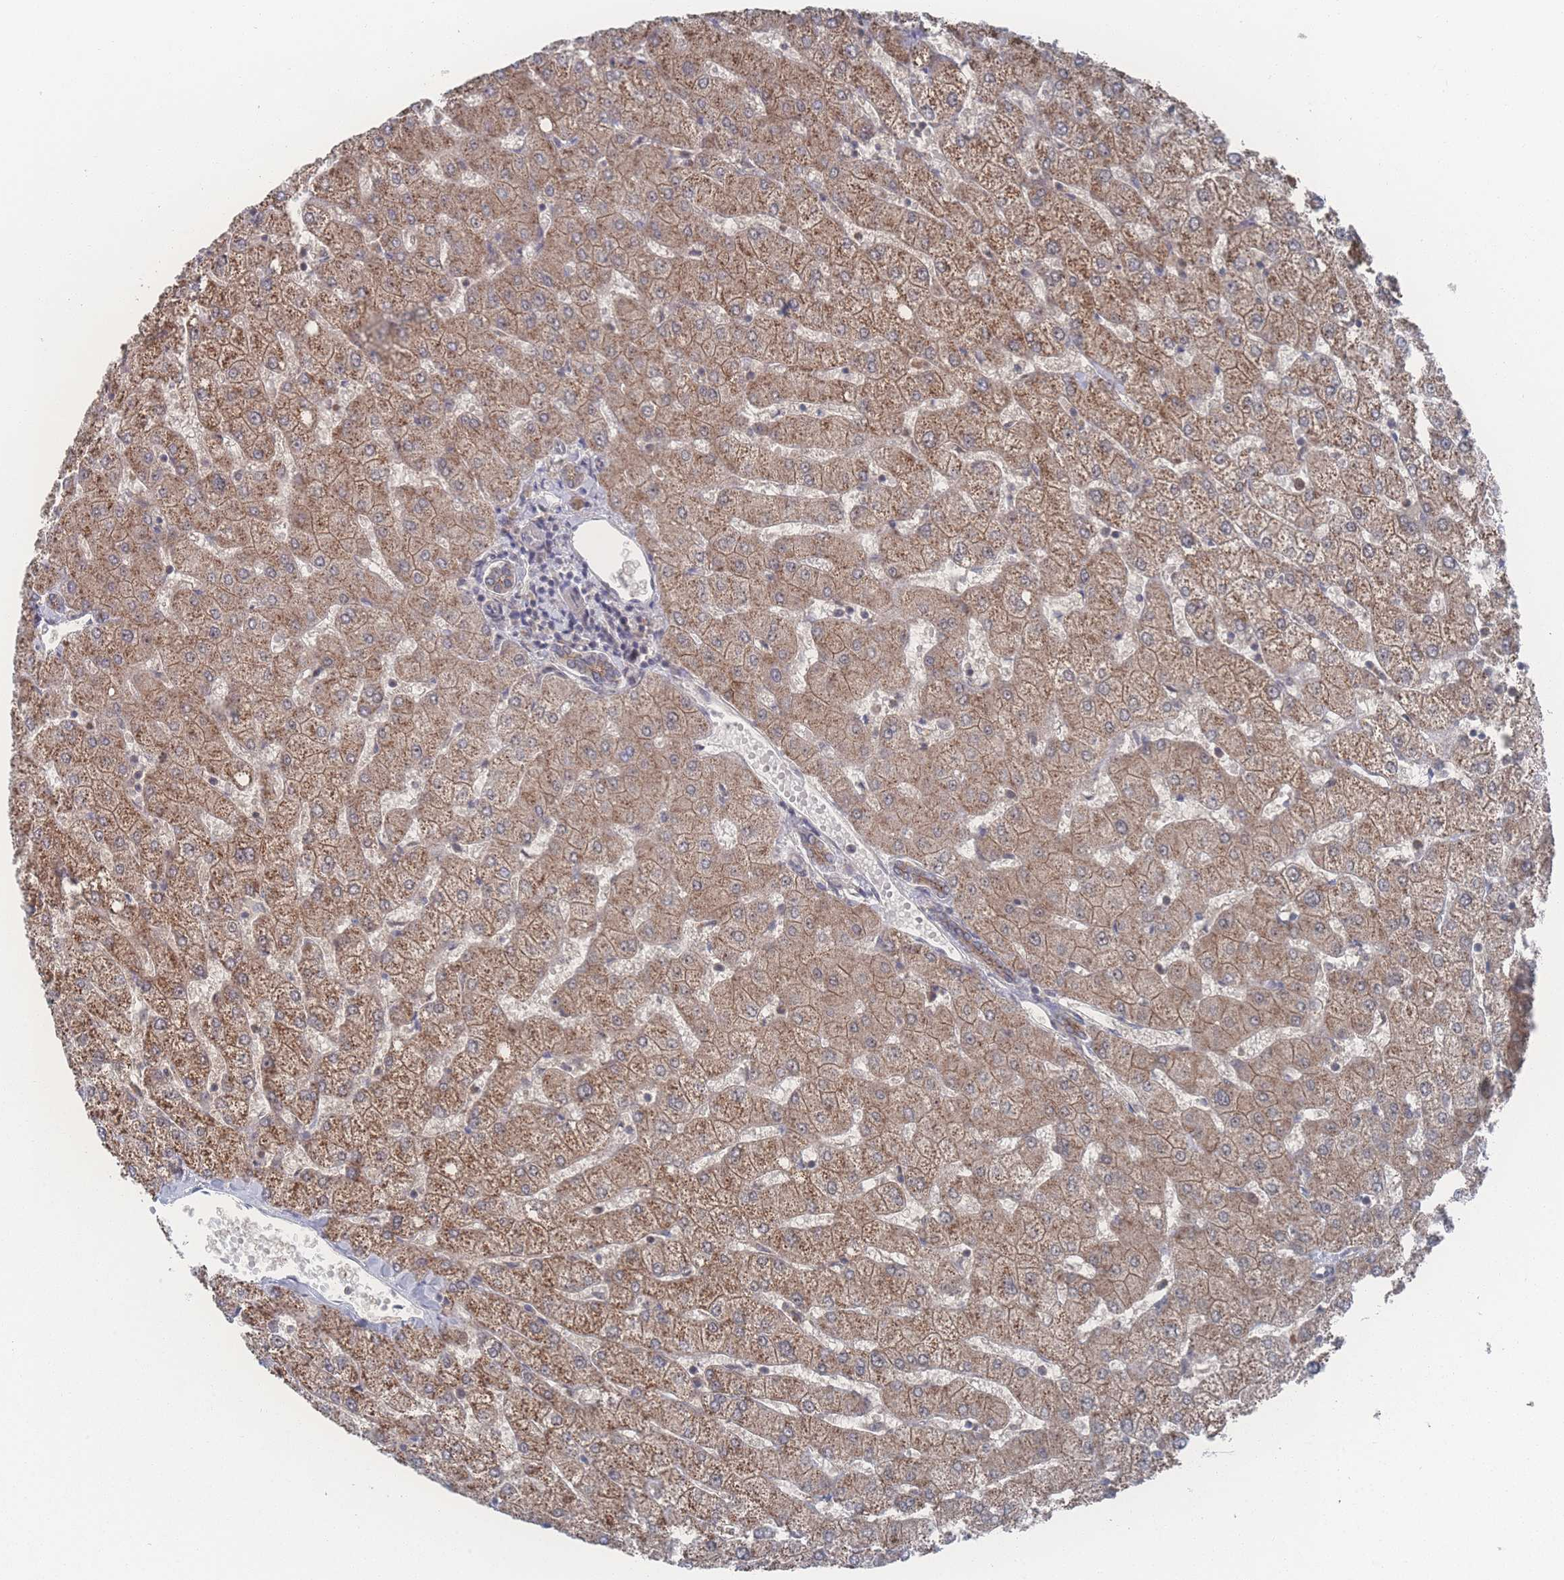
{"staining": {"intensity": "moderate", "quantity": "25%-75%", "location": "cytoplasmic/membranous"}, "tissue": "liver", "cell_type": "Cholangiocytes", "image_type": "normal", "snomed": [{"axis": "morphology", "description": "Normal tissue, NOS"}, {"axis": "topography", "description": "Liver"}], "caption": "This is a photomicrograph of IHC staining of normal liver, which shows moderate positivity in the cytoplasmic/membranous of cholangiocytes.", "gene": "NBEAL1", "patient": {"sex": "female", "age": 54}}